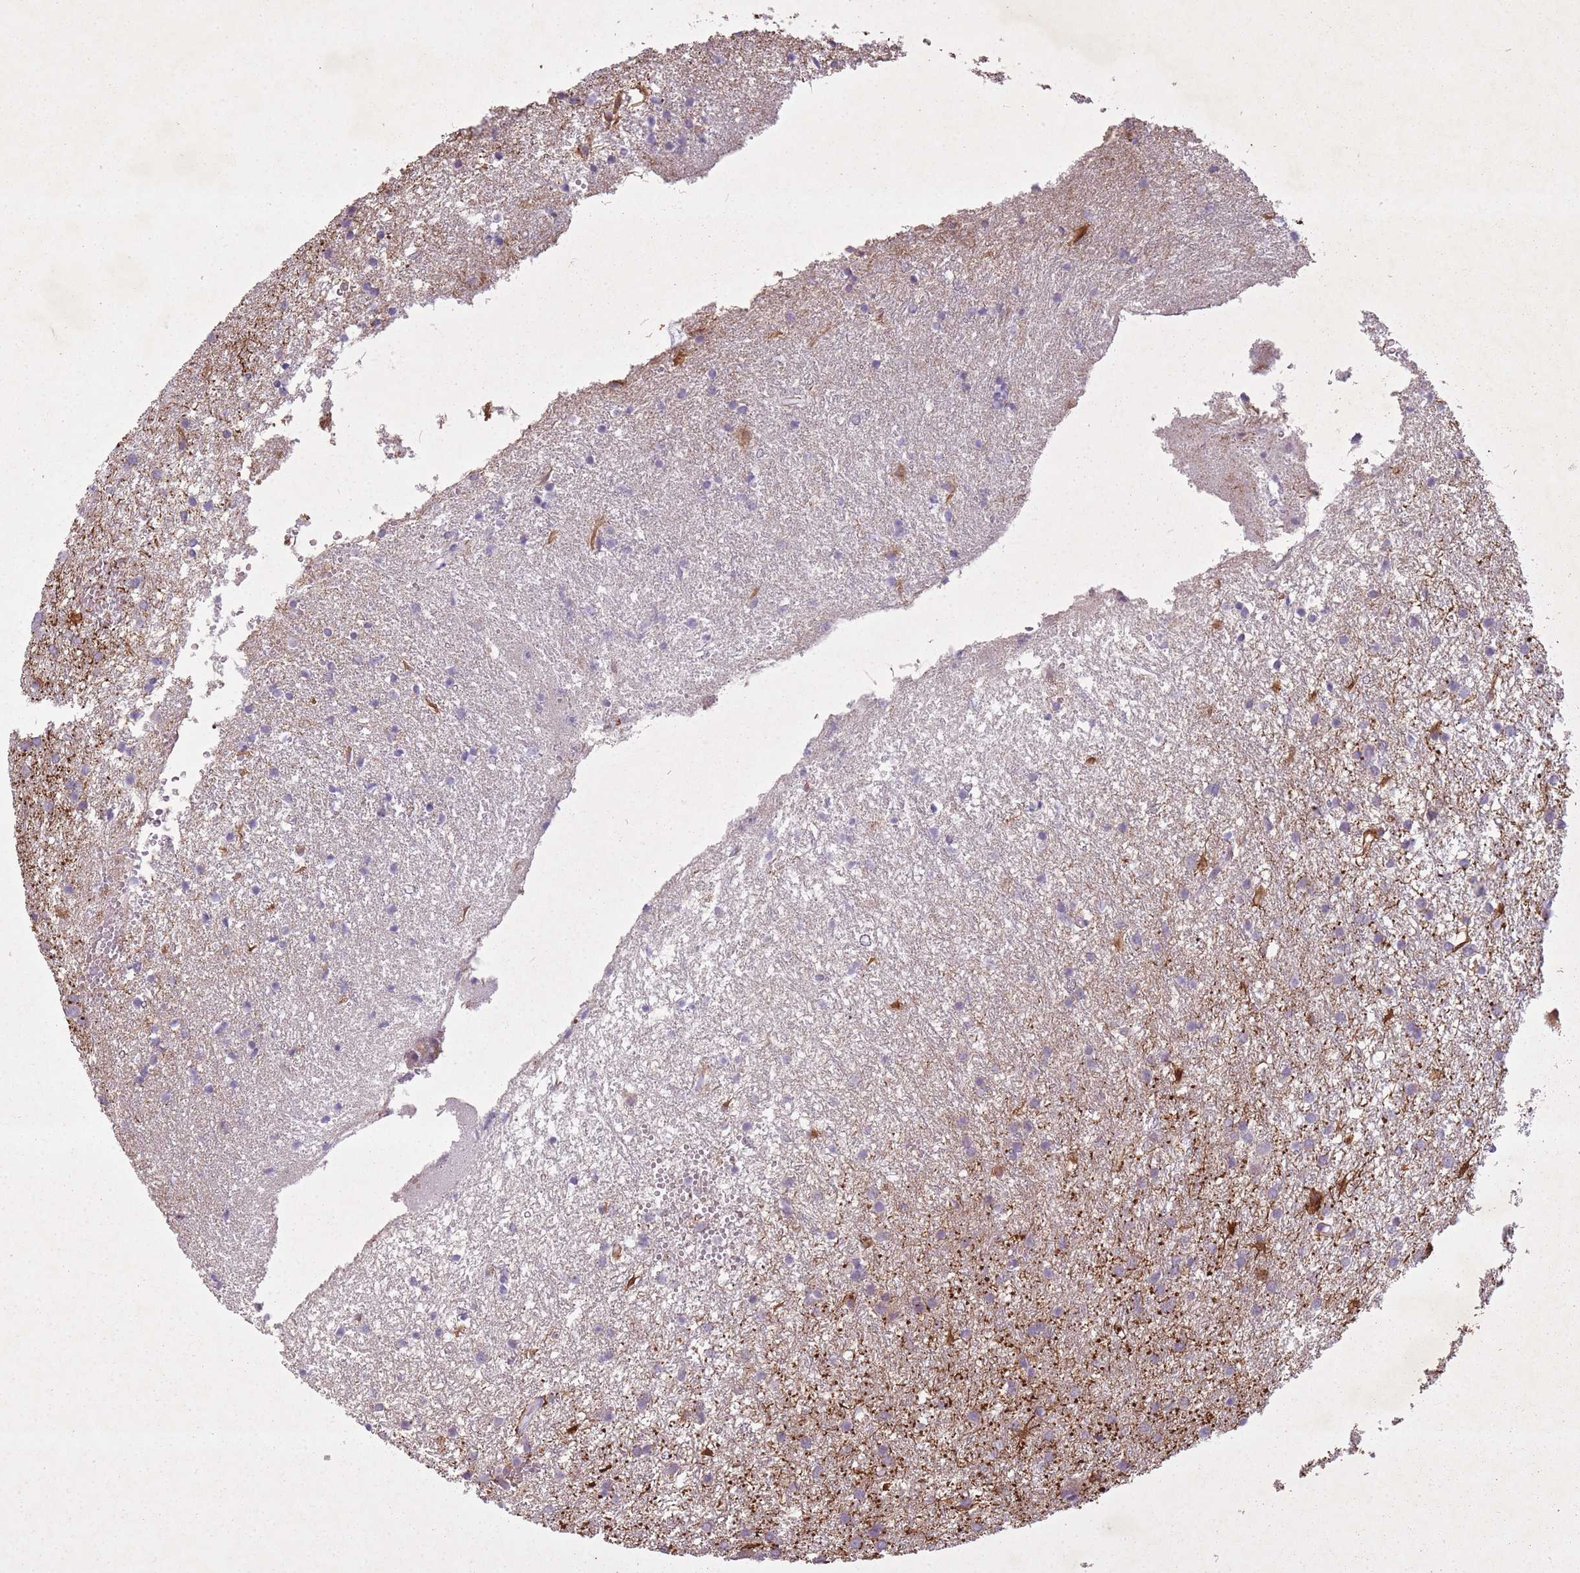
{"staining": {"intensity": "negative", "quantity": "none", "location": "none"}, "tissue": "glioma", "cell_type": "Tumor cells", "image_type": "cancer", "snomed": [{"axis": "morphology", "description": "Glioma, malignant, High grade"}, {"axis": "topography", "description": "Brain"}], "caption": "Immunohistochemistry photomicrograph of high-grade glioma (malignant) stained for a protein (brown), which demonstrates no staining in tumor cells.", "gene": "FAM43B", "patient": {"sex": "female", "age": 50}}